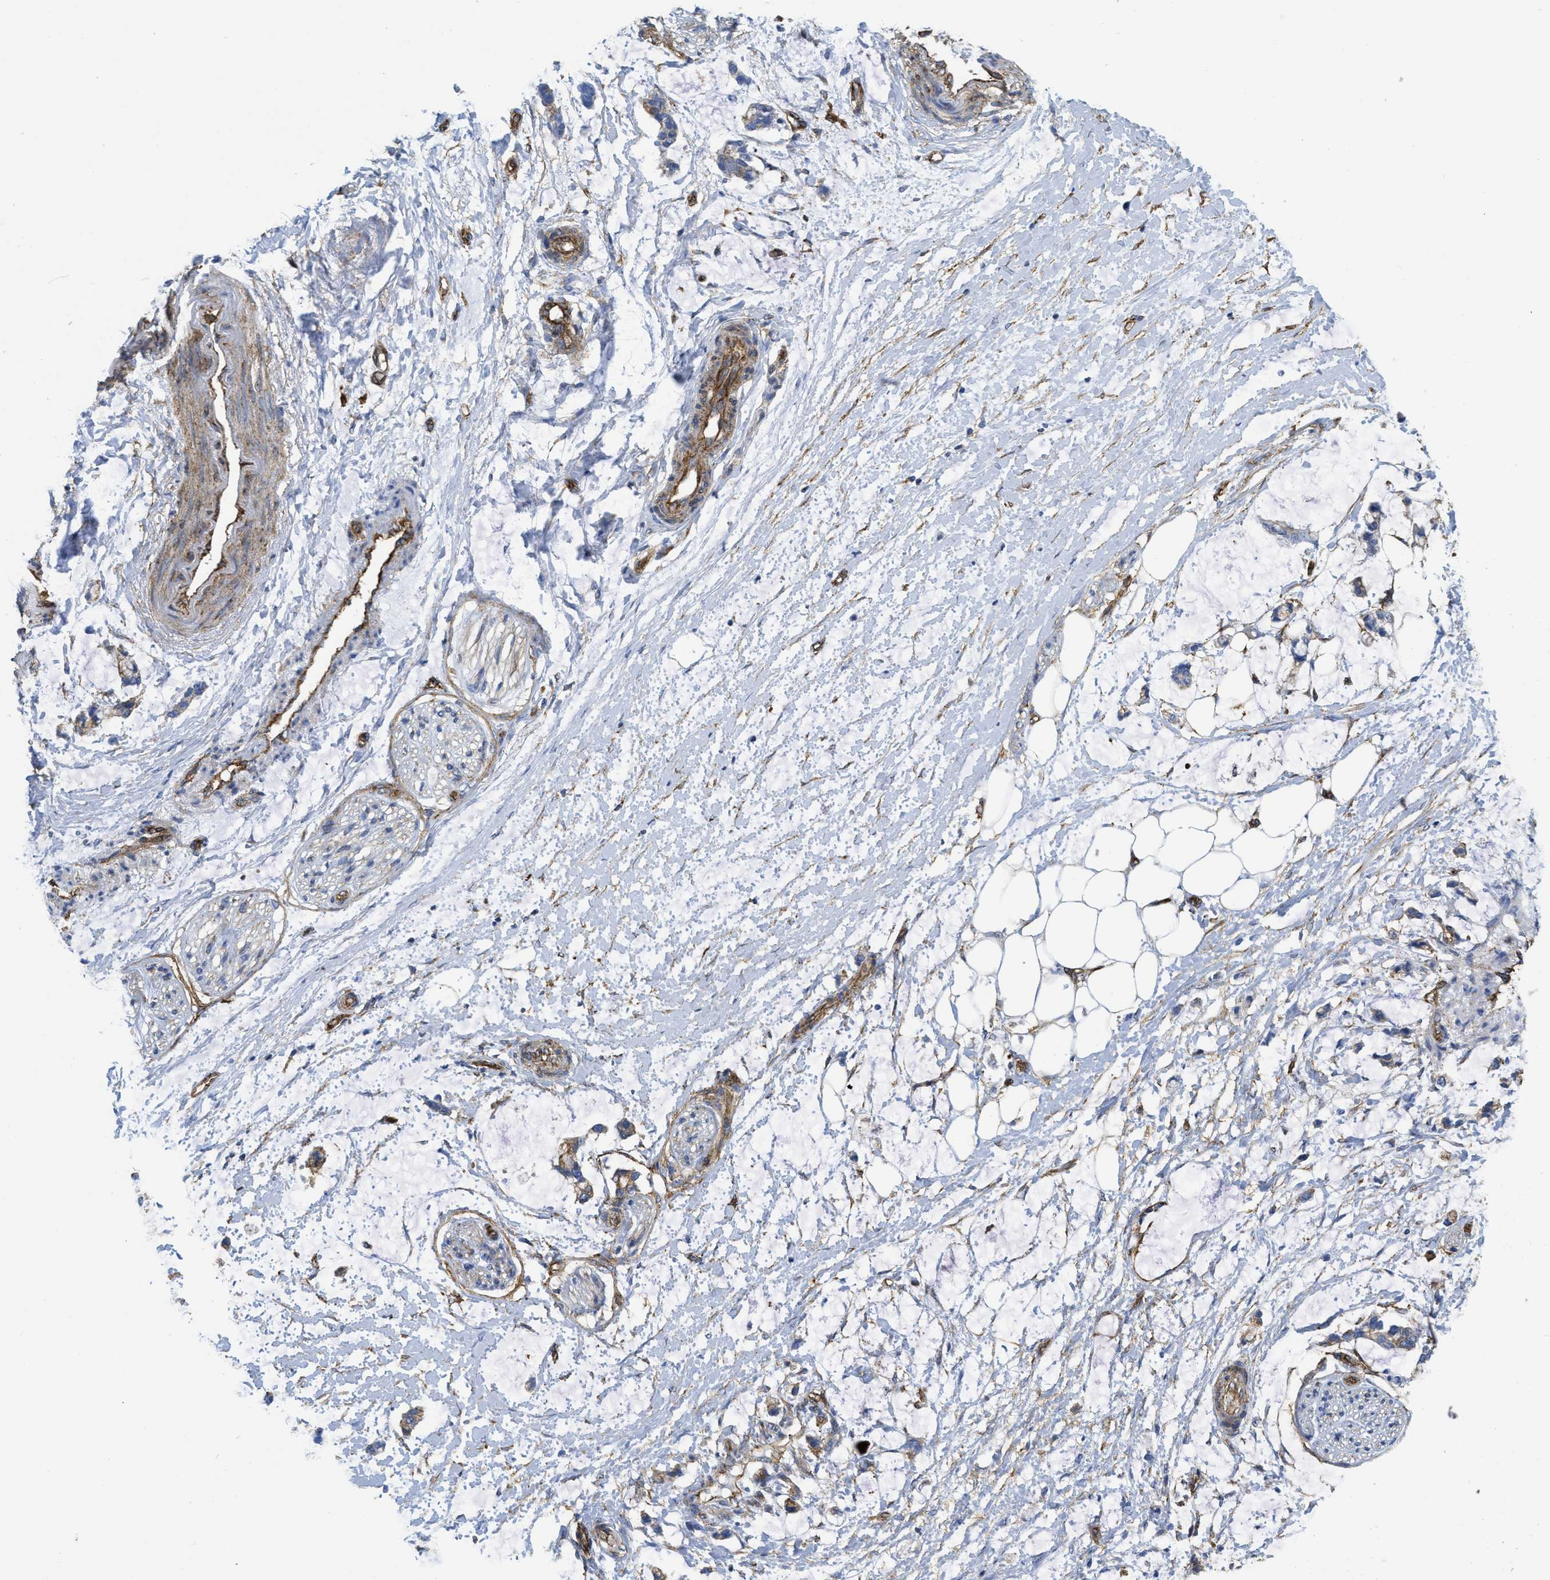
{"staining": {"intensity": "moderate", "quantity": ">75%", "location": "cytoplasmic/membranous"}, "tissue": "adipose tissue", "cell_type": "Adipocytes", "image_type": "normal", "snomed": [{"axis": "morphology", "description": "Normal tissue, NOS"}, {"axis": "morphology", "description": "Adenocarcinoma, NOS"}, {"axis": "topography", "description": "Colon"}, {"axis": "topography", "description": "Peripheral nerve tissue"}], "caption": "Immunohistochemistry (DAB) staining of benign adipose tissue exhibits moderate cytoplasmic/membranous protein expression in about >75% of adipocytes.", "gene": "HIP1", "patient": {"sex": "male", "age": 14}}